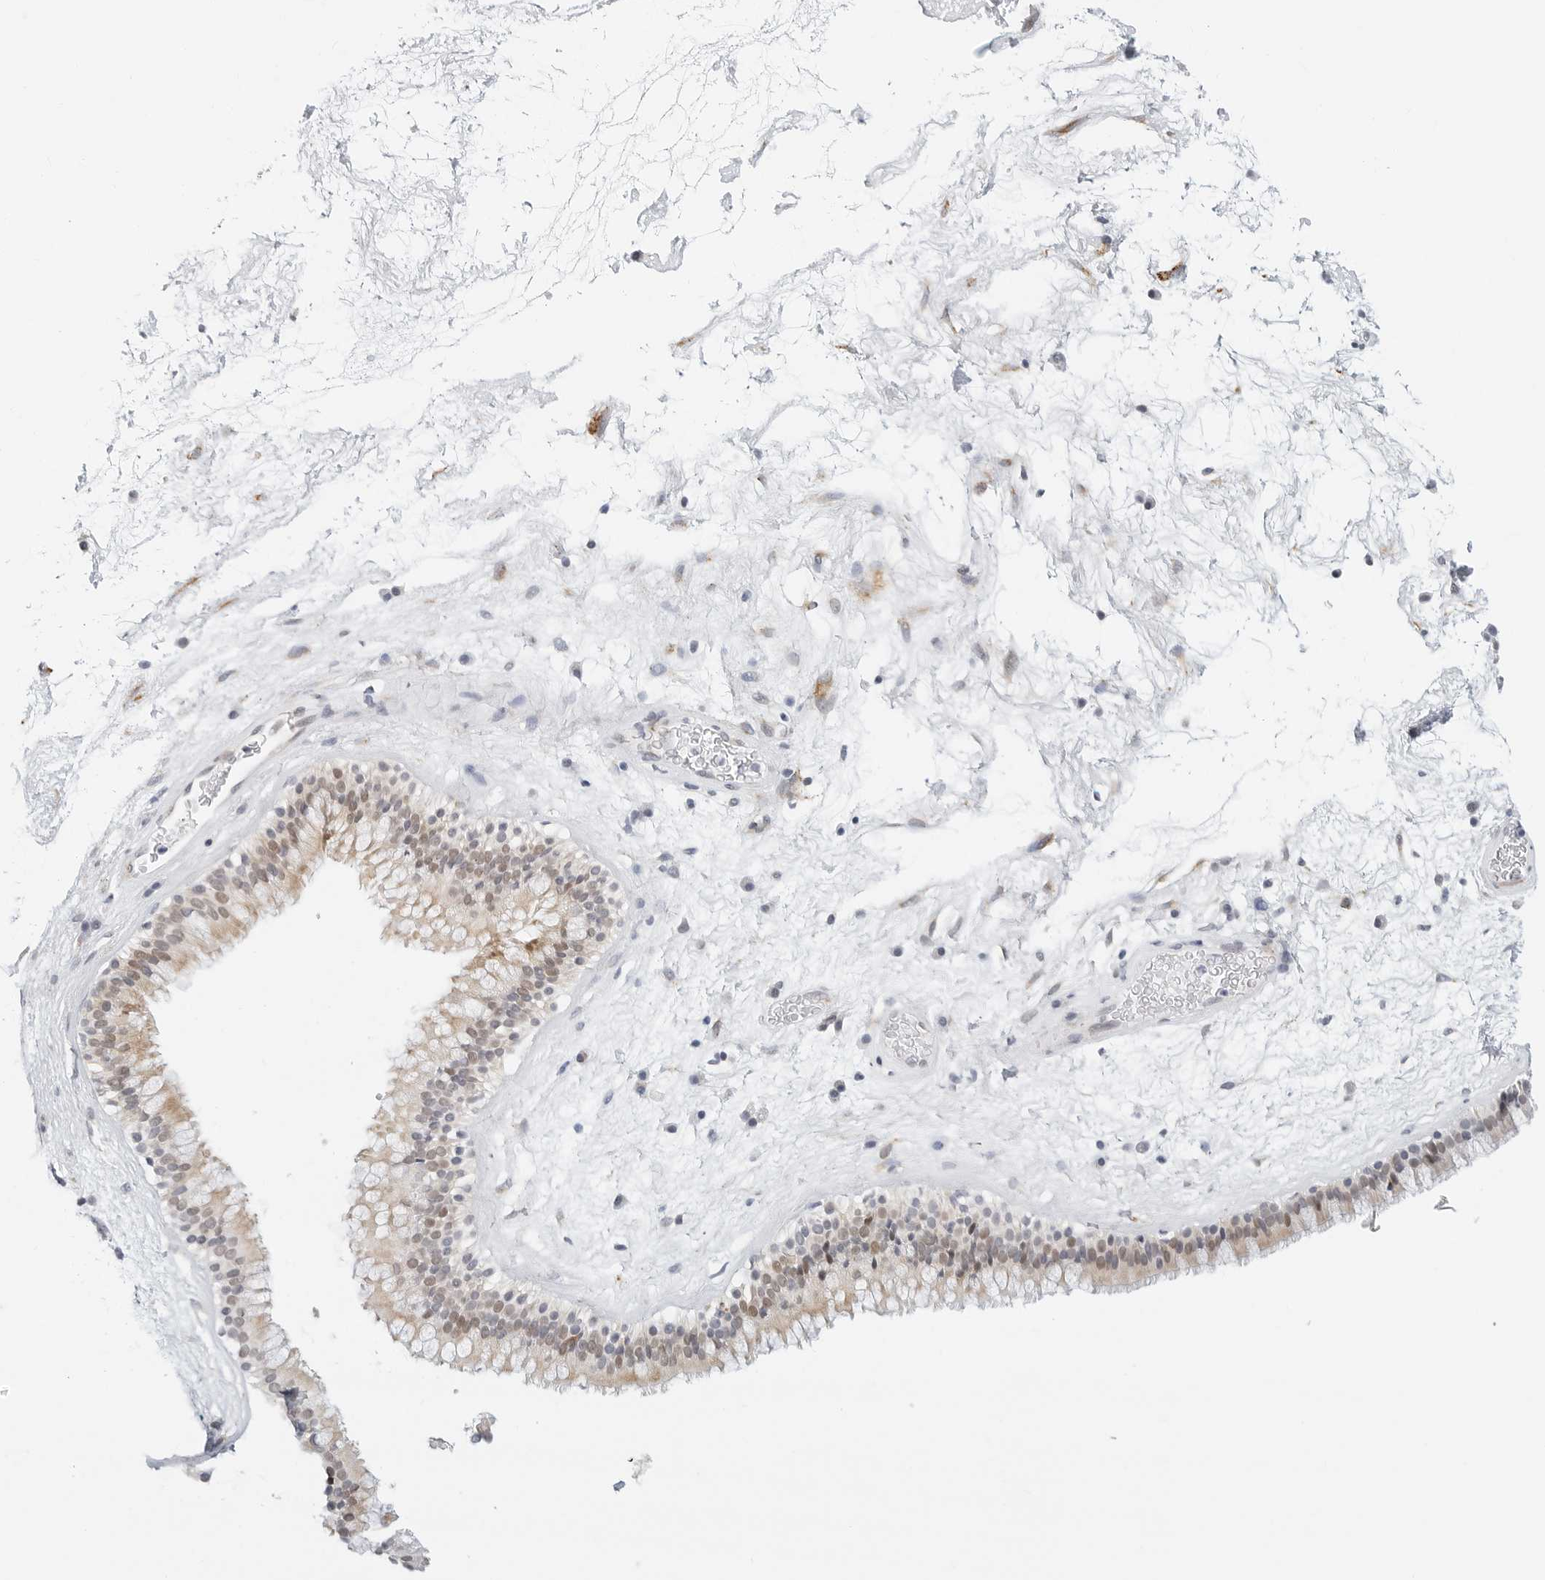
{"staining": {"intensity": "weak", "quantity": "25%-75%", "location": "cytoplasmic/membranous,nuclear"}, "tissue": "nasopharynx", "cell_type": "Respiratory epithelial cells", "image_type": "normal", "snomed": [{"axis": "morphology", "description": "Normal tissue, NOS"}, {"axis": "morphology", "description": "Inflammation, NOS"}, {"axis": "topography", "description": "Nasopharynx"}], "caption": "Brown immunohistochemical staining in unremarkable human nasopharynx shows weak cytoplasmic/membranous,nuclear expression in about 25%-75% of respiratory epithelial cells.", "gene": "TSEN2", "patient": {"sex": "male", "age": 48}}